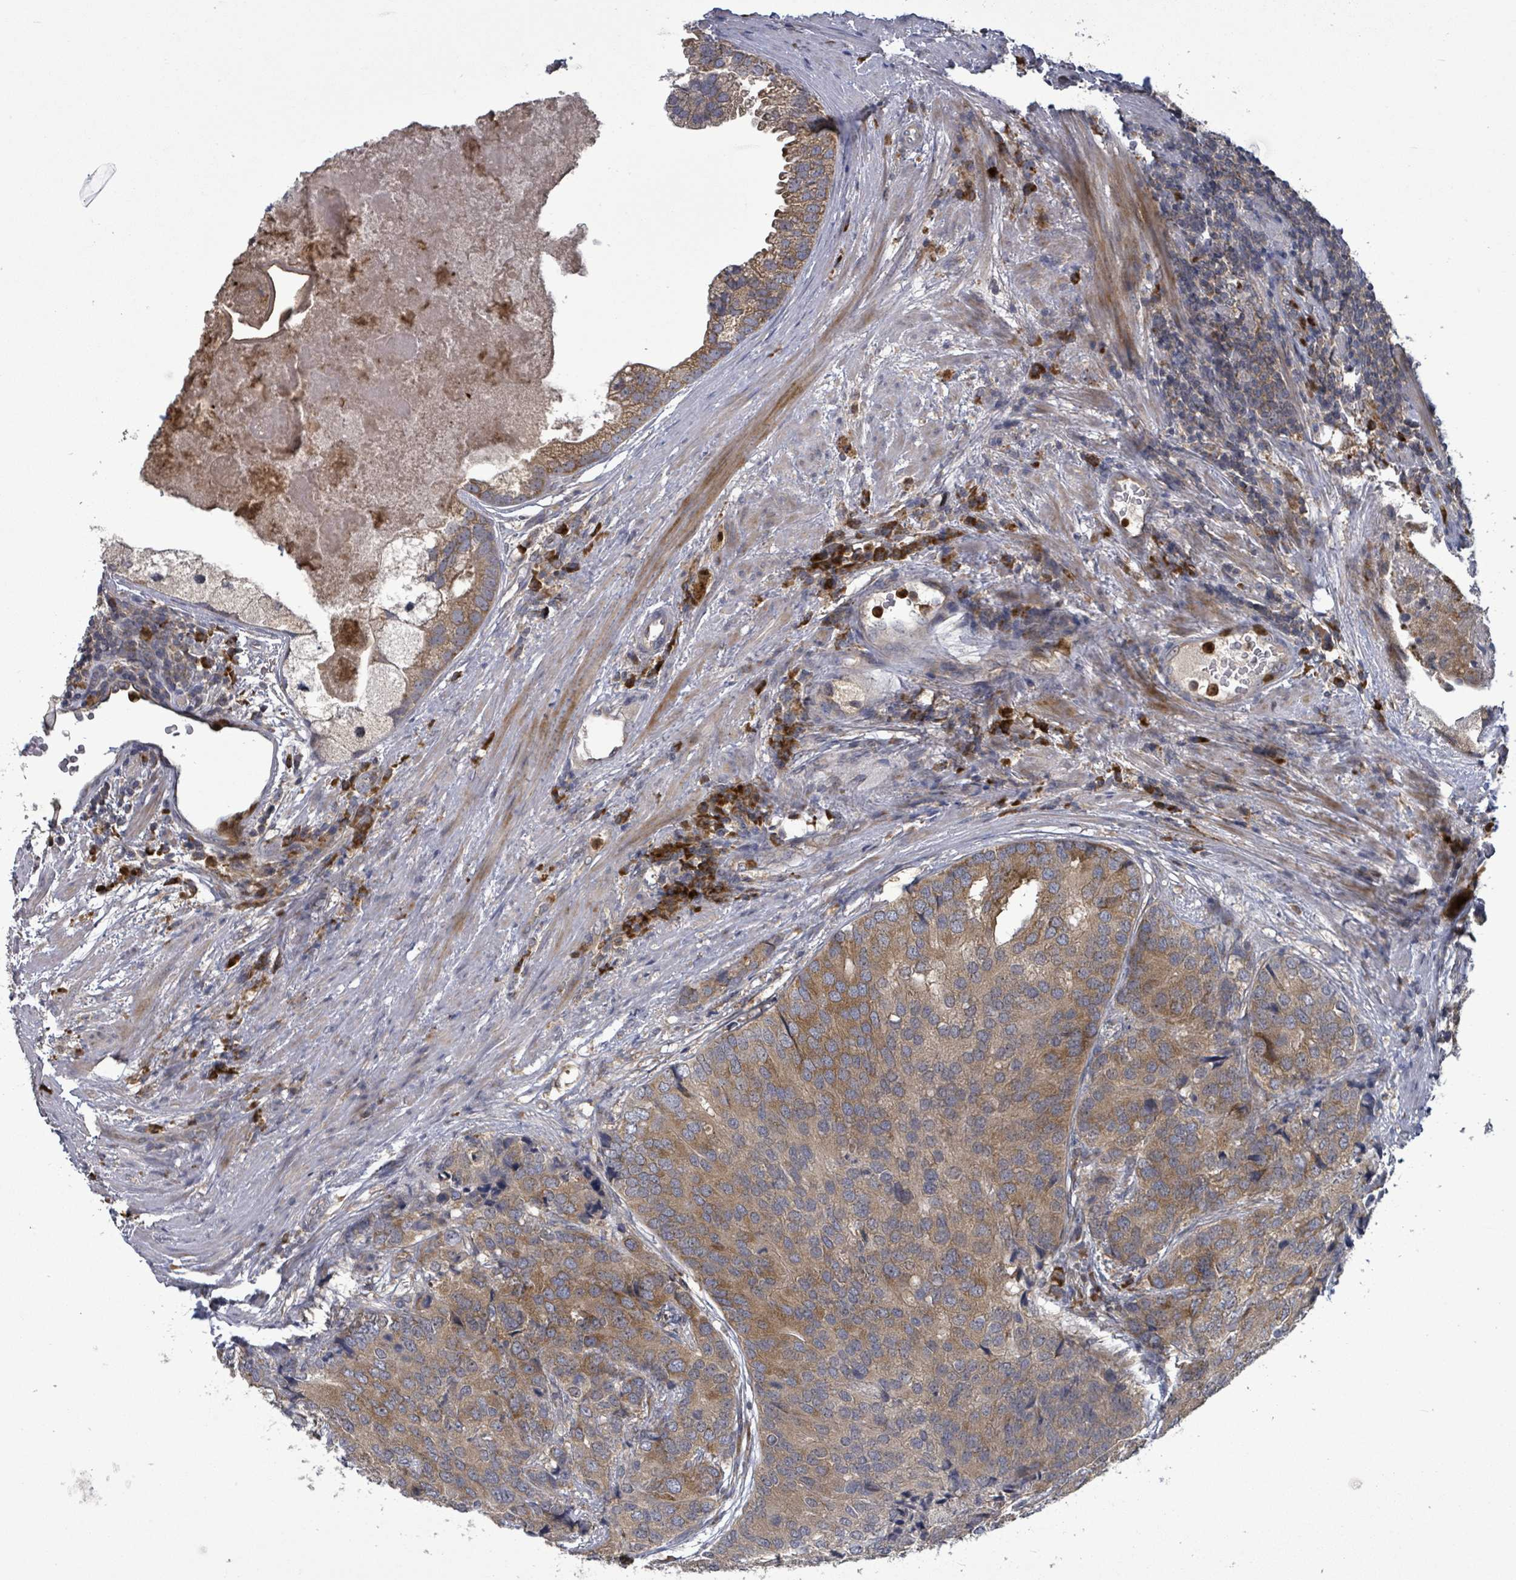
{"staining": {"intensity": "moderate", "quantity": ">75%", "location": "cytoplasmic/membranous"}, "tissue": "prostate cancer", "cell_type": "Tumor cells", "image_type": "cancer", "snomed": [{"axis": "morphology", "description": "Adenocarcinoma, High grade"}, {"axis": "topography", "description": "Prostate"}], "caption": "IHC histopathology image of human prostate cancer (high-grade adenocarcinoma) stained for a protein (brown), which demonstrates medium levels of moderate cytoplasmic/membranous expression in approximately >75% of tumor cells.", "gene": "SERPINE3", "patient": {"sex": "male", "age": 62}}